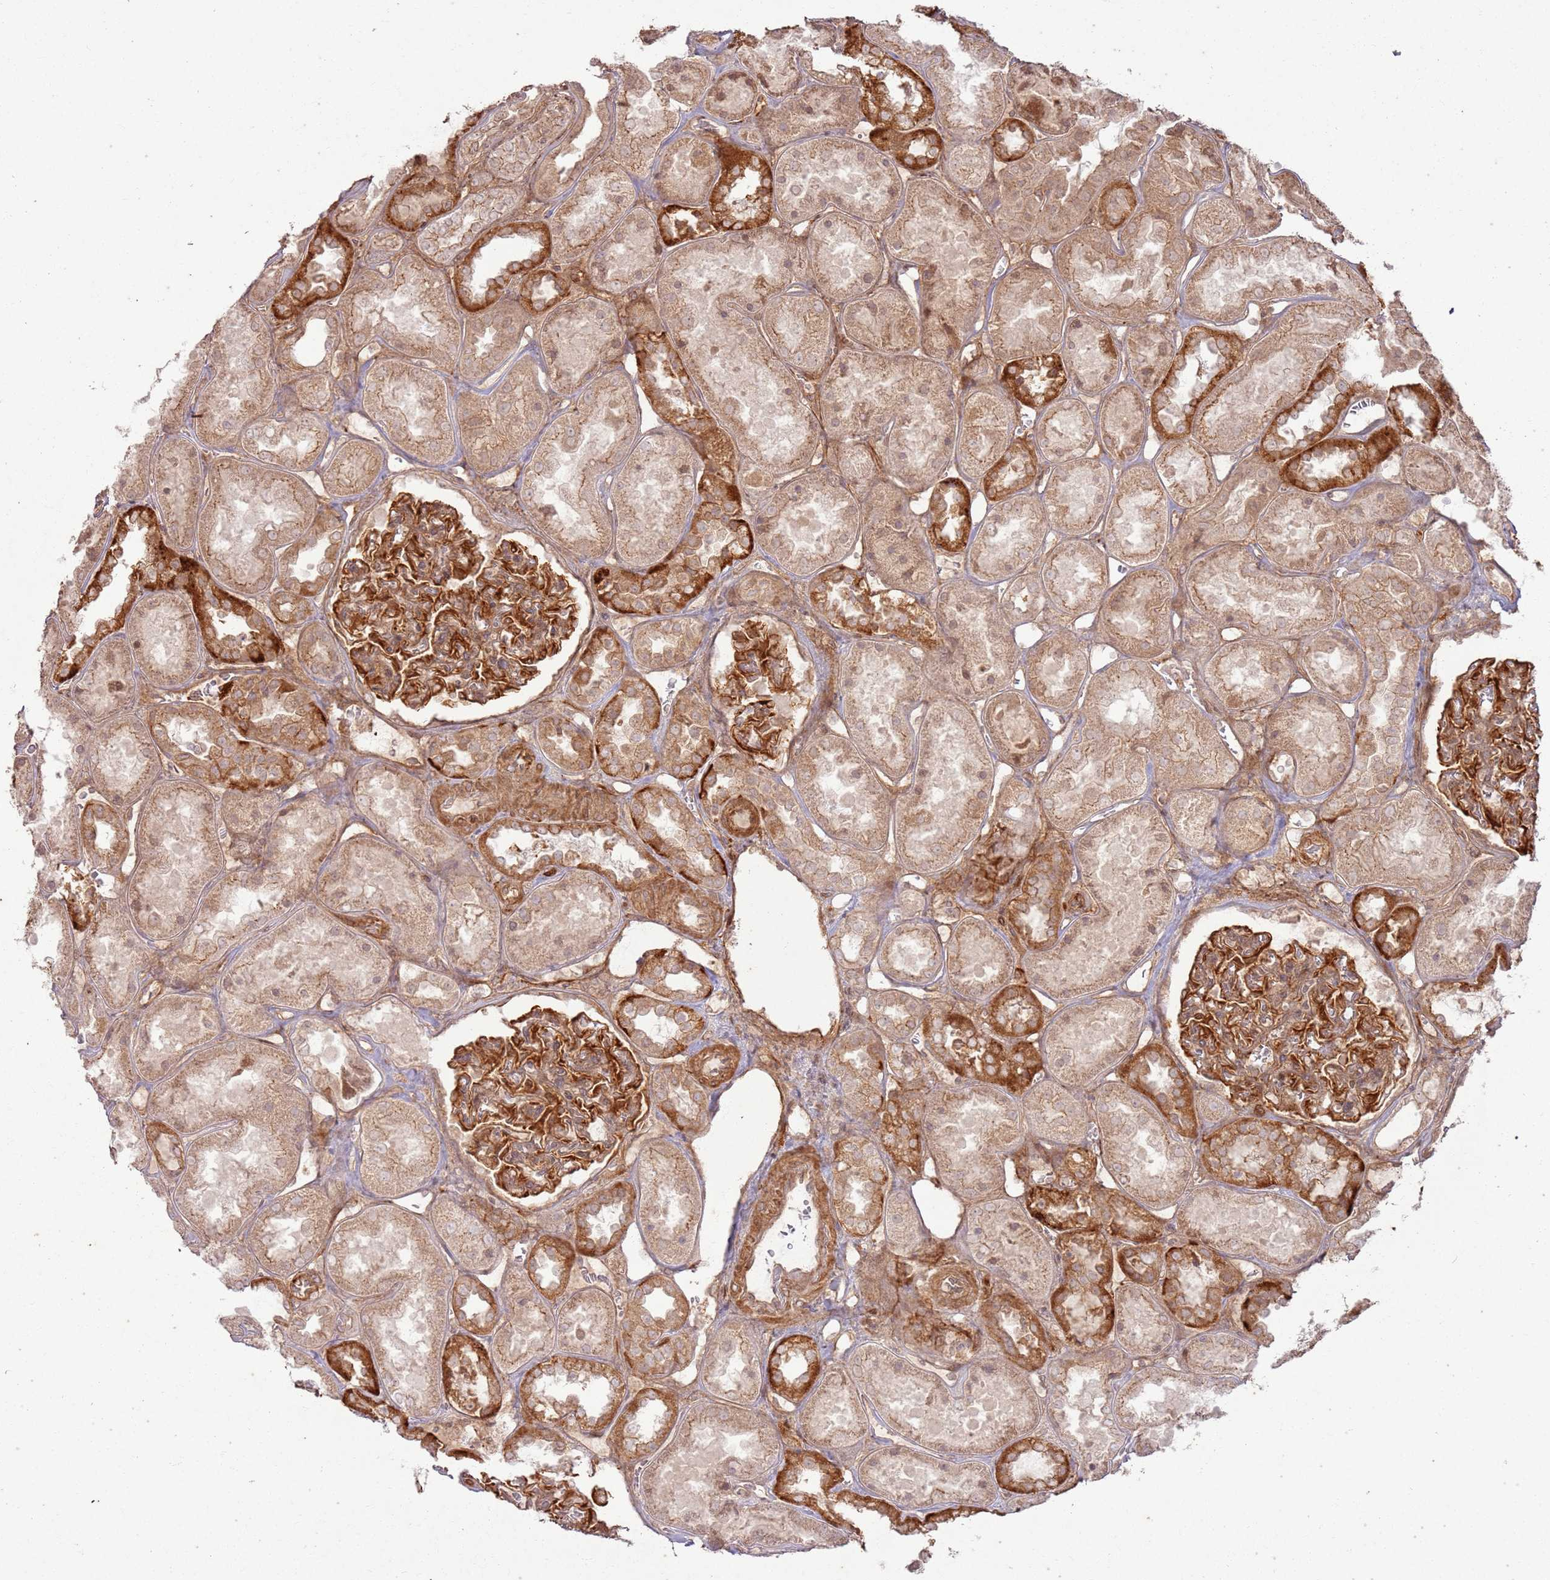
{"staining": {"intensity": "strong", "quantity": ">75%", "location": "cytoplasmic/membranous"}, "tissue": "kidney", "cell_type": "Cells in glomeruli", "image_type": "normal", "snomed": [{"axis": "morphology", "description": "Normal tissue, NOS"}, {"axis": "topography", "description": "Kidney"}], "caption": "A high-resolution image shows immunohistochemistry (IHC) staining of unremarkable kidney, which shows strong cytoplasmic/membranous staining in about >75% of cells in glomeruli.", "gene": "ZNF623", "patient": {"sex": "male", "age": 70}}